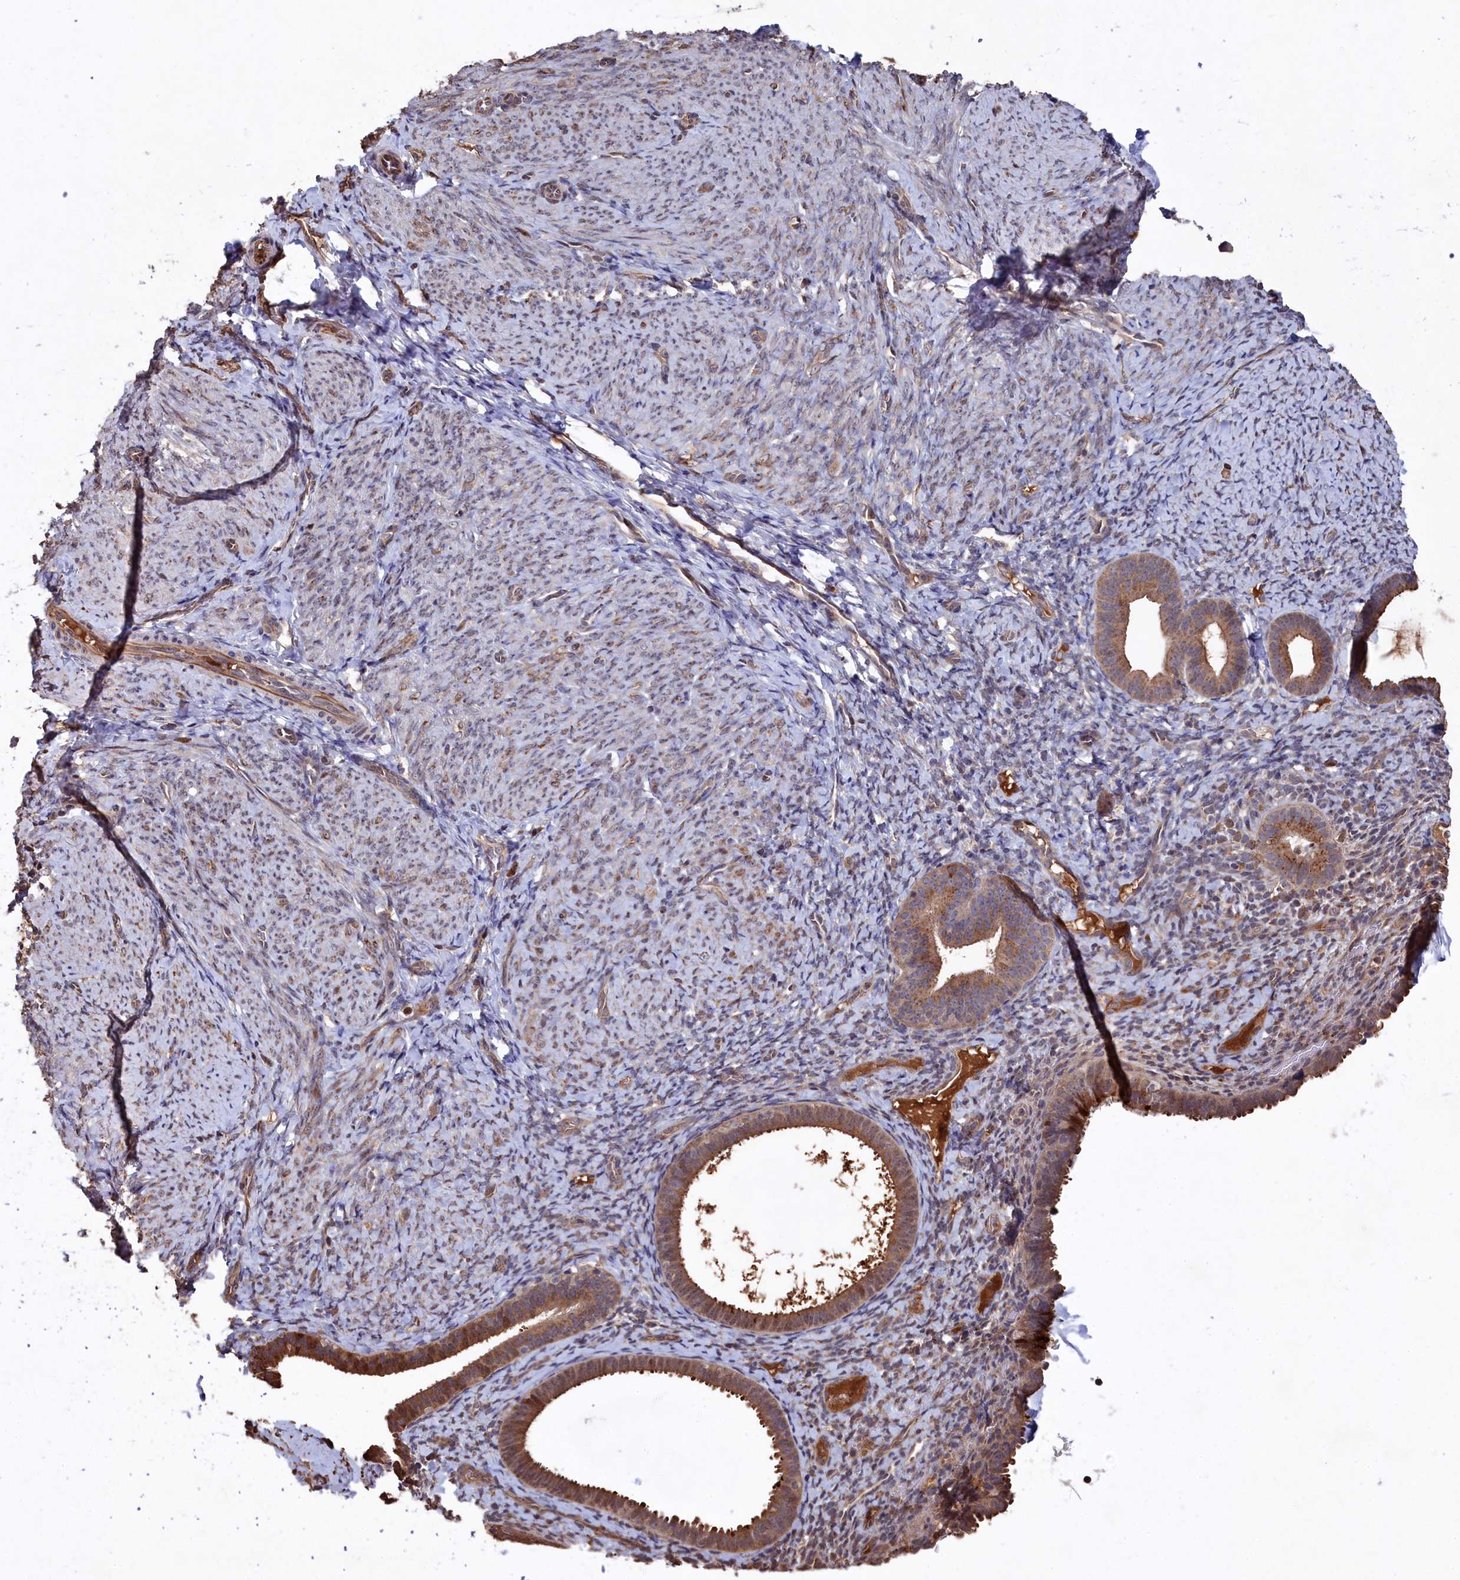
{"staining": {"intensity": "moderate", "quantity": "<25%", "location": "cytoplasmic/membranous"}, "tissue": "endometrium", "cell_type": "Cells in endometrial stroma", "image_type": "normal", "snomed": [{"axis": "morphology", "description": "Normal tissue, NOS"}, {"axis": "topography", "description": "Endometrium"}], "caption": "Protein staining reveals moderate cytoplasmic/membranous expression in about <25% of cells in endometrial stroma in benign endometrium.", "gene": "NAA60", "patient": {"sex": "female", "age": 65}}